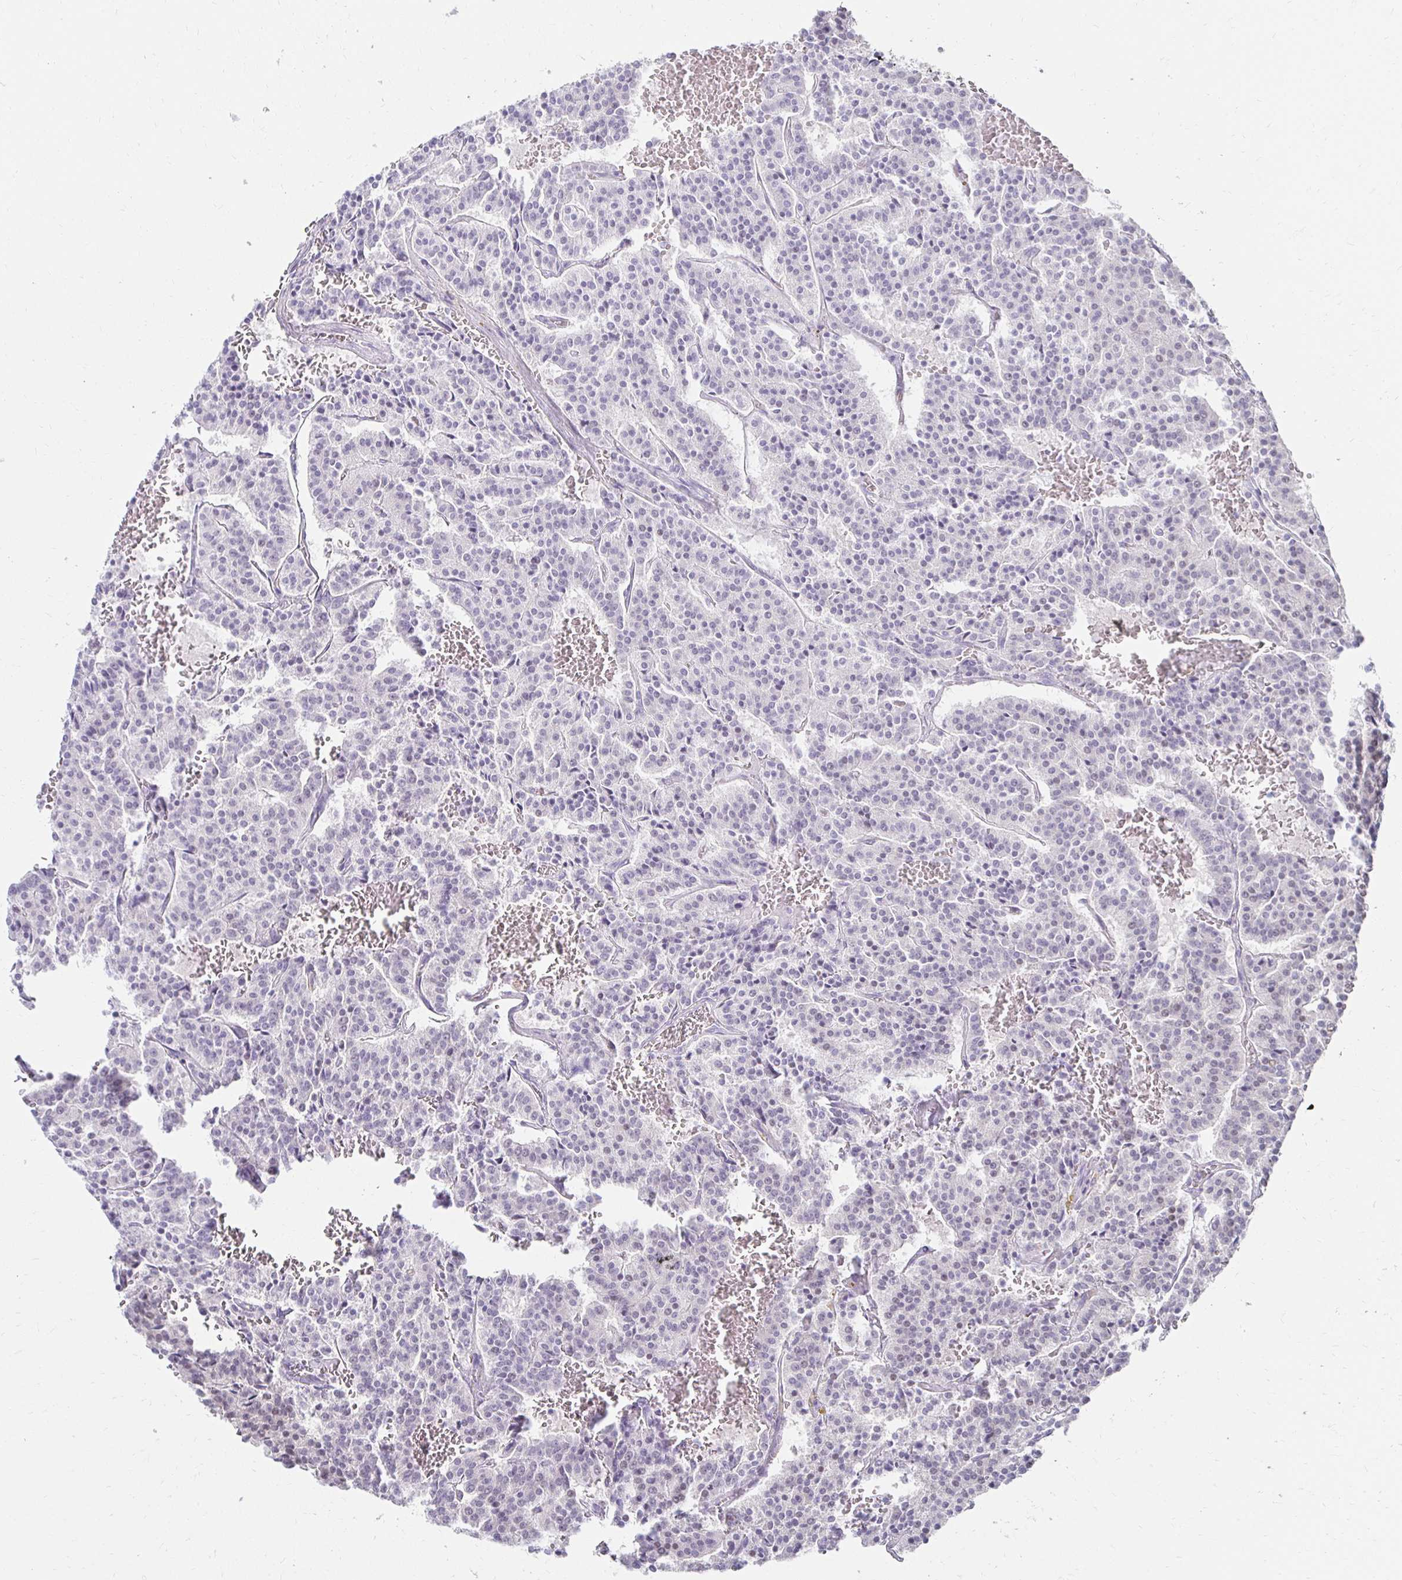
{"staining": {"intensity": "negative", "quantity": "none", "location": "none"}, "tissue": "carcinoid", "cell_type": "Tumor cells", "image_type": "cancer", "snomed": [{"axis": "morphology", "description": "Carcinoid, malignant, NOS"}, {"axis": "topography", "description": "Lung"}], "caption": "An immunohistochemistry micrograph of carcinoid is shown. There is no staining in tumor cells of carcinoid.", "gene": "PADI2", "patient": {"sex": "male", "age": 70}}